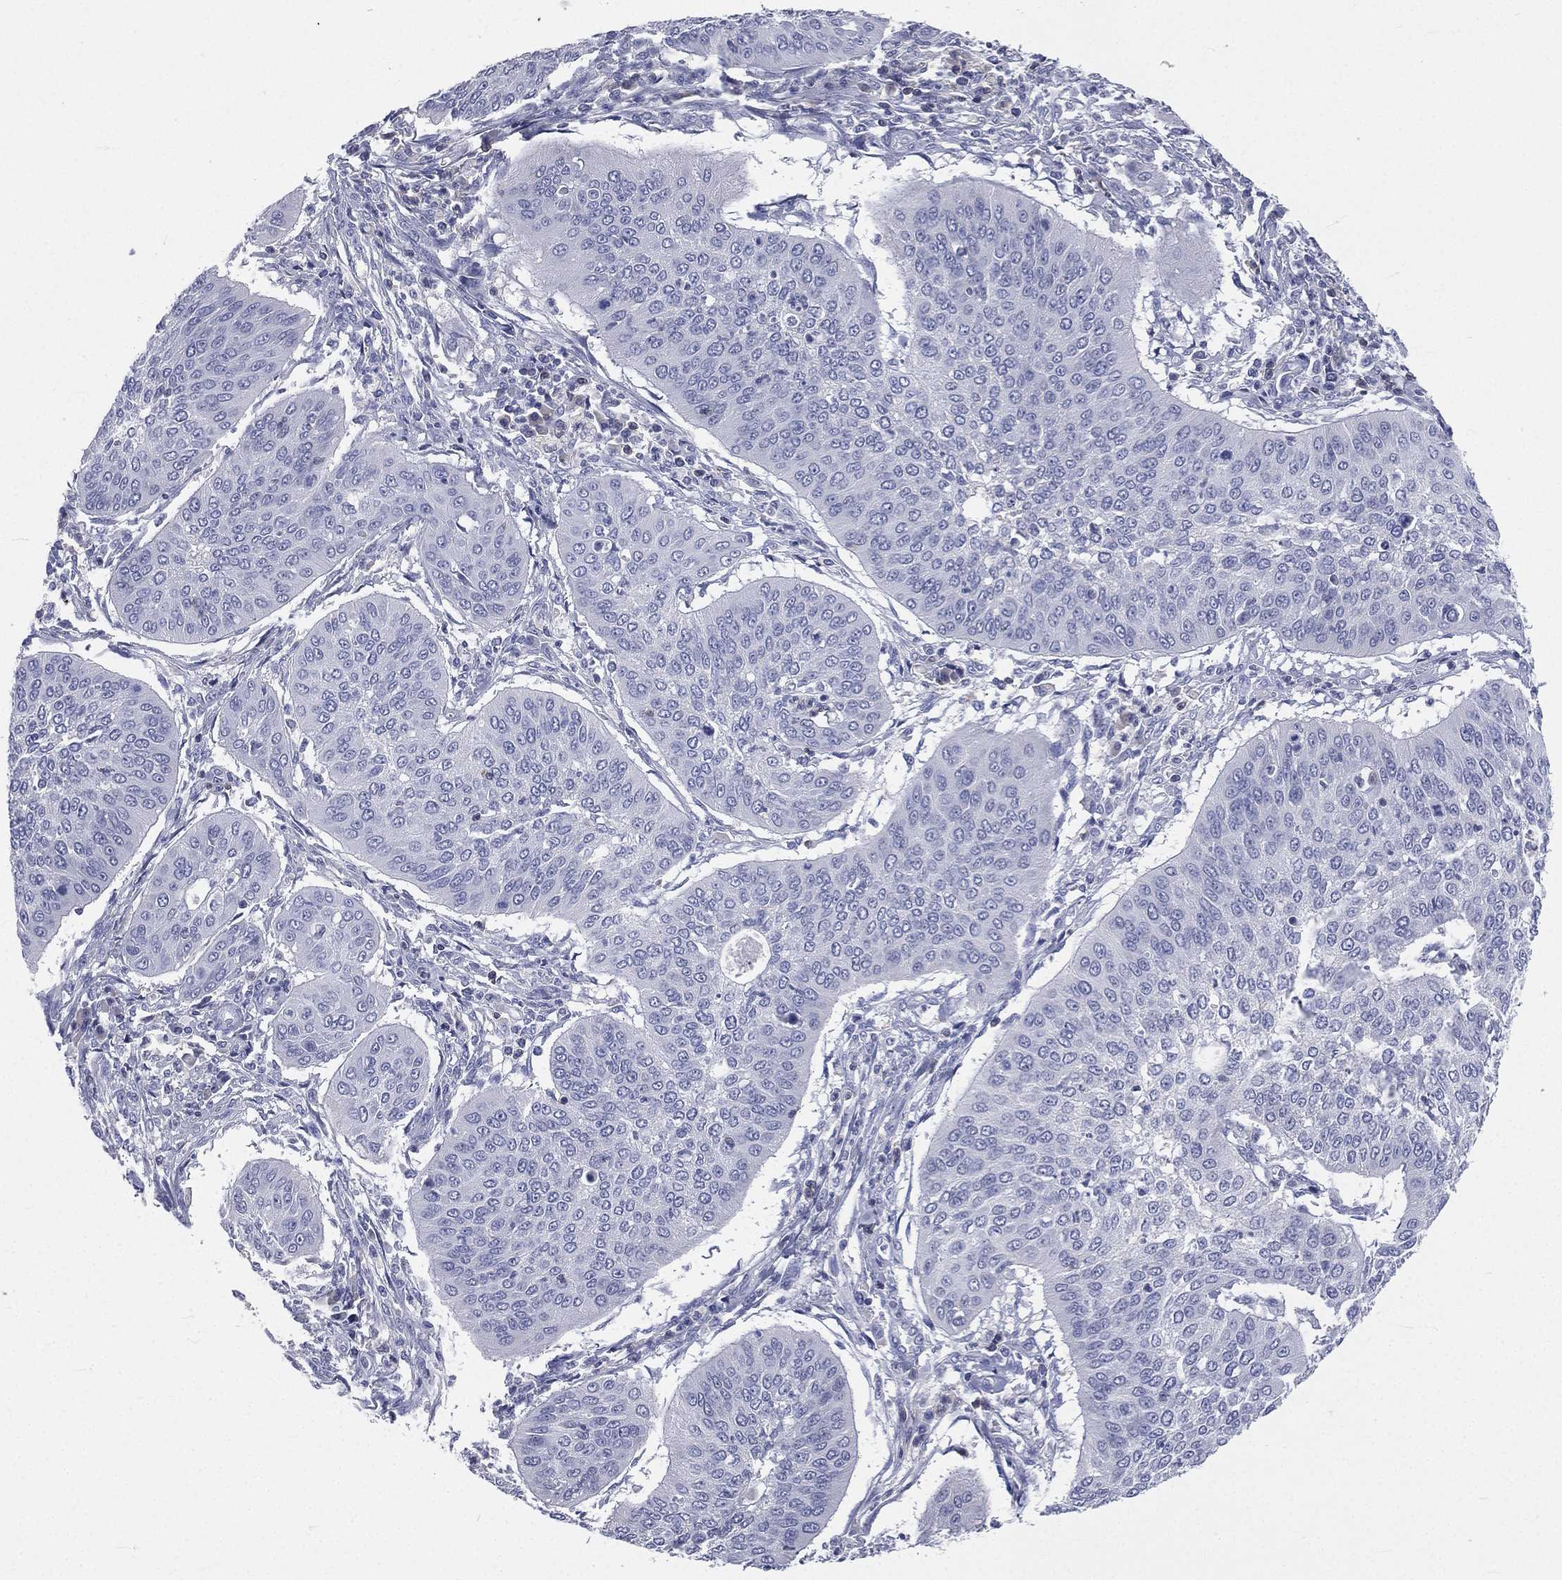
{"staining": {"intensity": "negative", "quantity": "none", "location": "none"}, "tissue": "cervical cancer", "cell_type": "Tumor cells", "image_type": "cancer", "snomed": [{"axis": "morphology", "description": "Normal tissue, NOS"}, {"axis": "morphology", "description": "Squamous cell carcinoma, NOS"}, {"axis": "topography", "description": "Cervix"}], "caption": "The micrograph demonstrates no staining of tumor cells in cervical cancer.", "gene": "CD3D", "patient": {"sex": "female", "age": 39}}